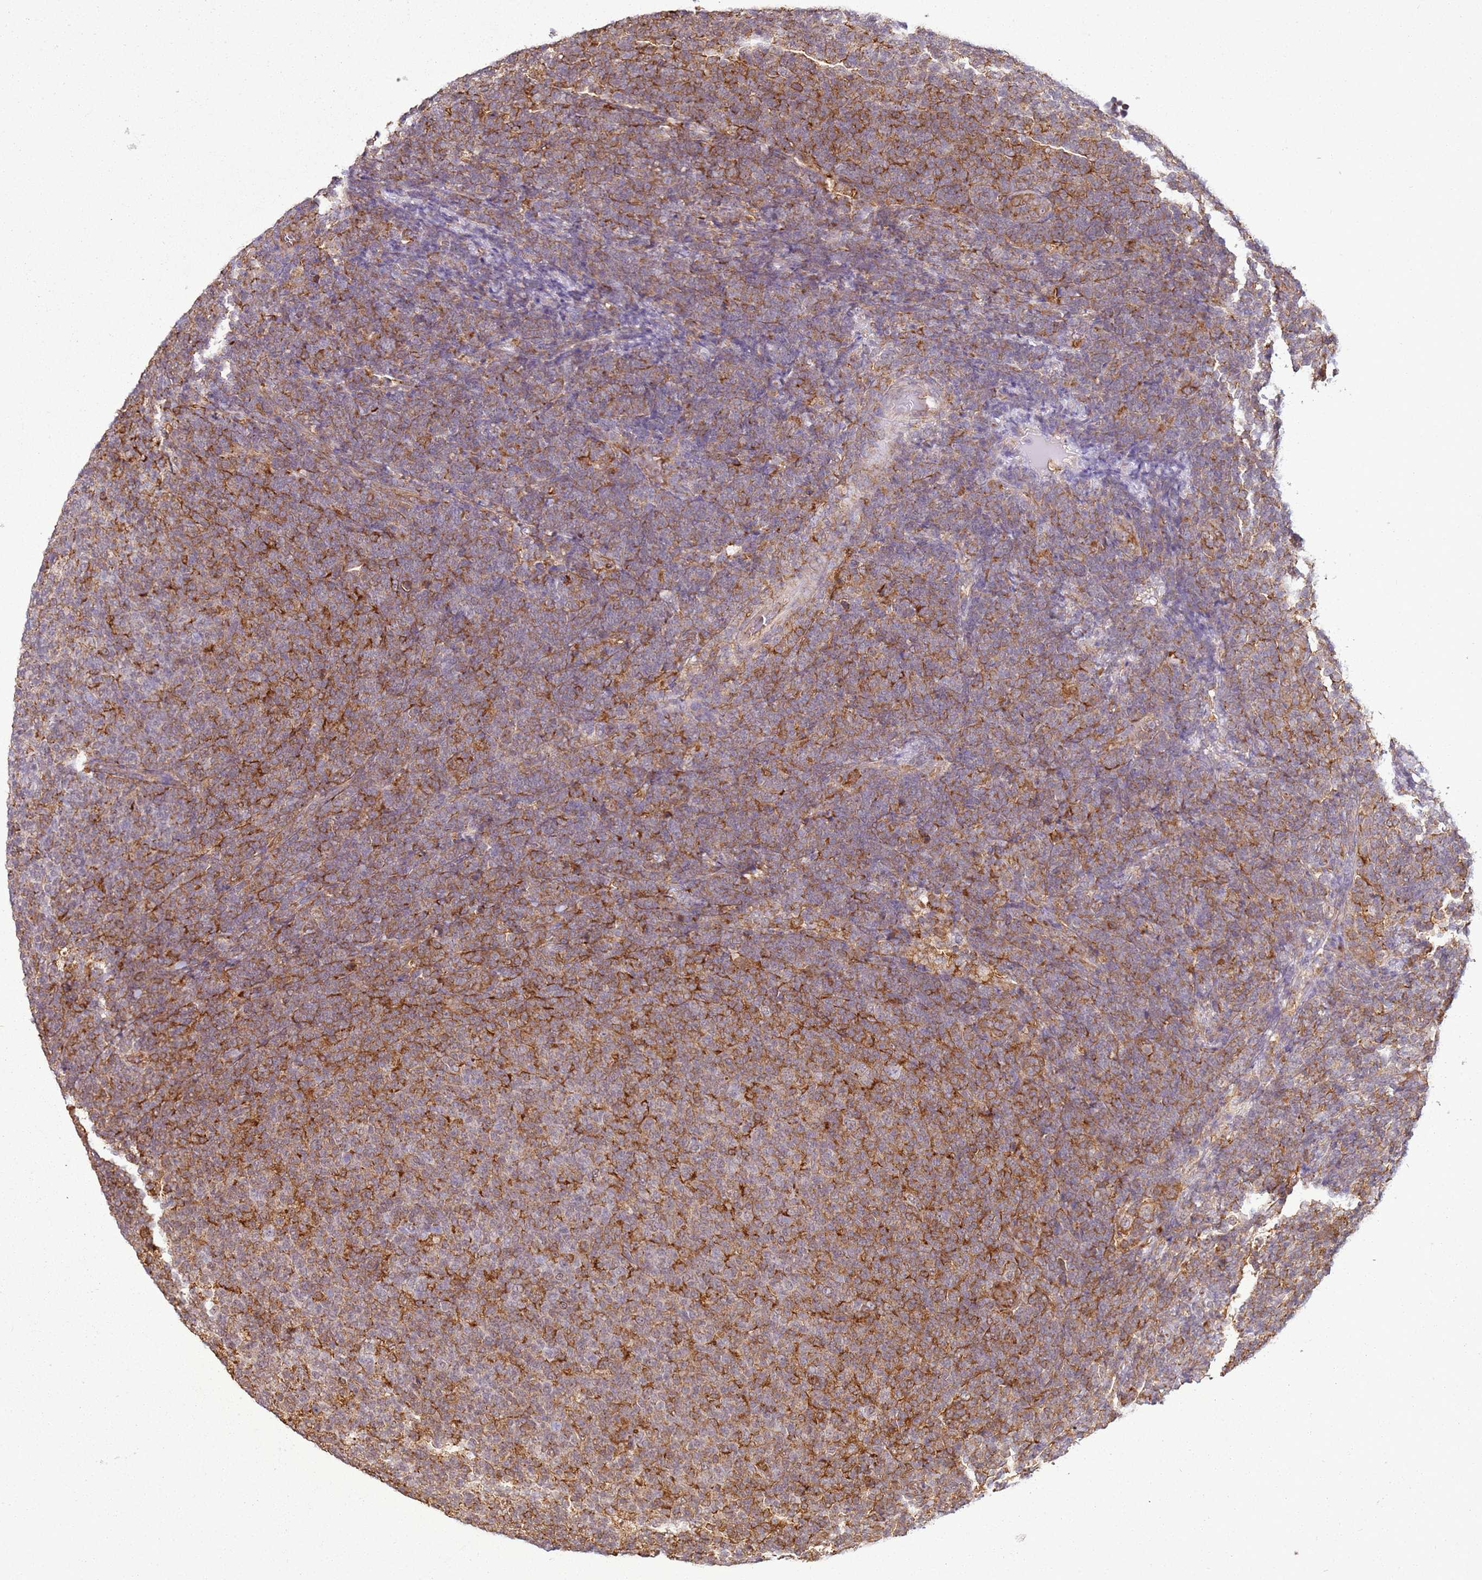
{"staining": {"intensity": "moderate", "quantity": ">75%", "location": "cytoplasmic/membranous"}, "tissue": "lymphoma", "cell_type": "Tumor cells", "image_type": "cancer", "snomed": [{"axis": "morphology", "description": "Malignant lymphoma, non-Hodgkin's type, Low grade"}, {"axis": "topography", "description": "Lymph node"}], "caption": "Lymphoma stained with DAB (3,3'-diaminobenzidine) immunohistochemistry (IHC) reveals medium levels of moderate cytoplasmic/membranous positivity in about >75% of tumor cells.", "gene": "GABRE", "patient": {"sex": "male", "age": 66}}